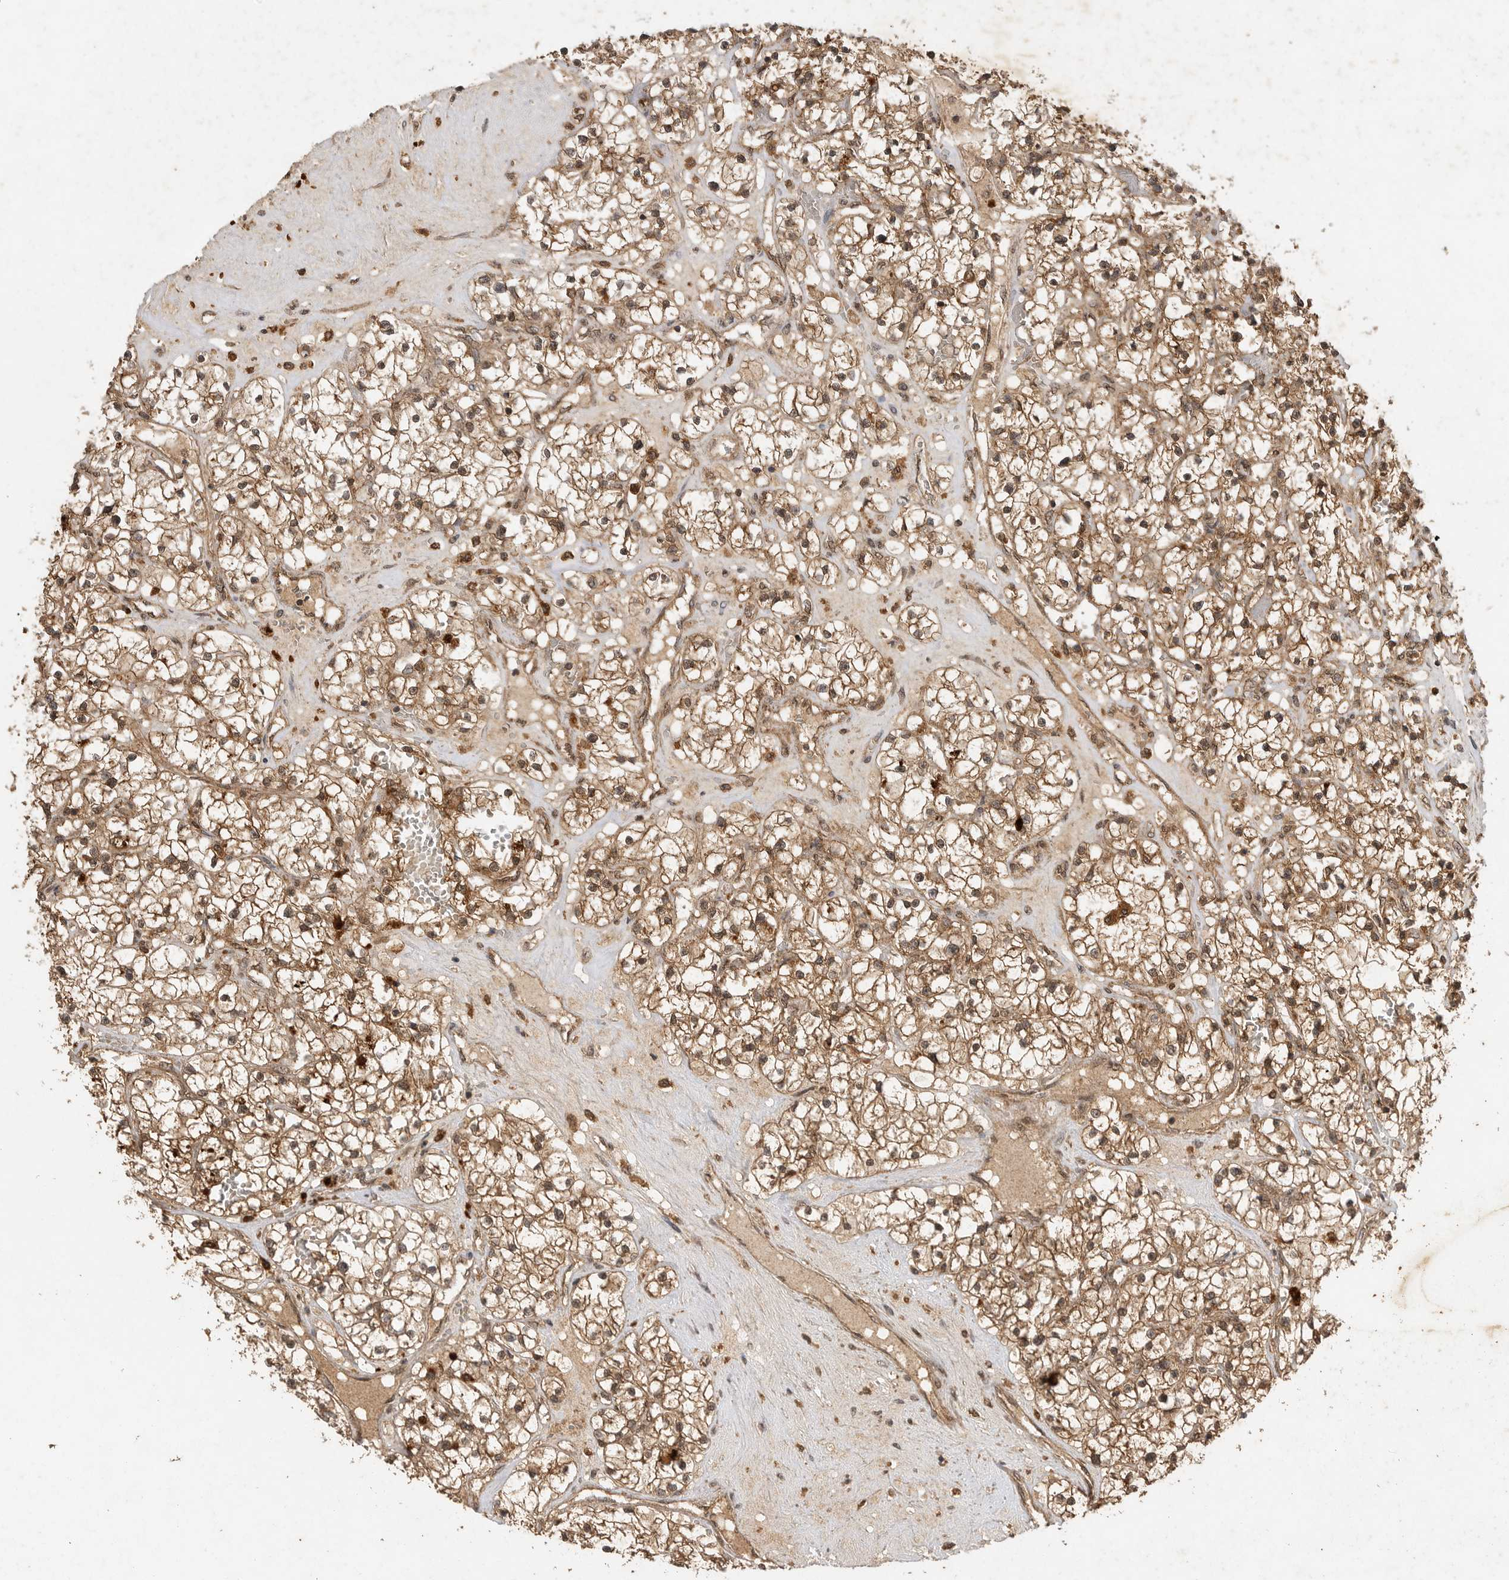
{"staining": {"intensity": "moderate", "quantity": ">75%", "location": "cytoplasmic/membranous,nuclear"}, "tissue": "renal cancer", "cell_type": "Tumor cells", "image_type": "cancer", "snomed": [{"axis": "morphology", "description": "Normal tissue, NOS"}, {"axis": "morphology", "description": "Adenocarcinoma, NOS"}, {"axis": "topography", "description": "Kidney"}], "caption": "Protein expression analysis of renal adenocarcinoma displays moderate cytoplasmic/membranous and nuclear expression in about >75% of tumor cells. The protein of interest is stained brown, and the nuclei are stained in blue (DAB IHC with brightfield microscopy, high magnification).", "gene": "ICOSLG", "patient": {"sex": "male", "age": 68}}